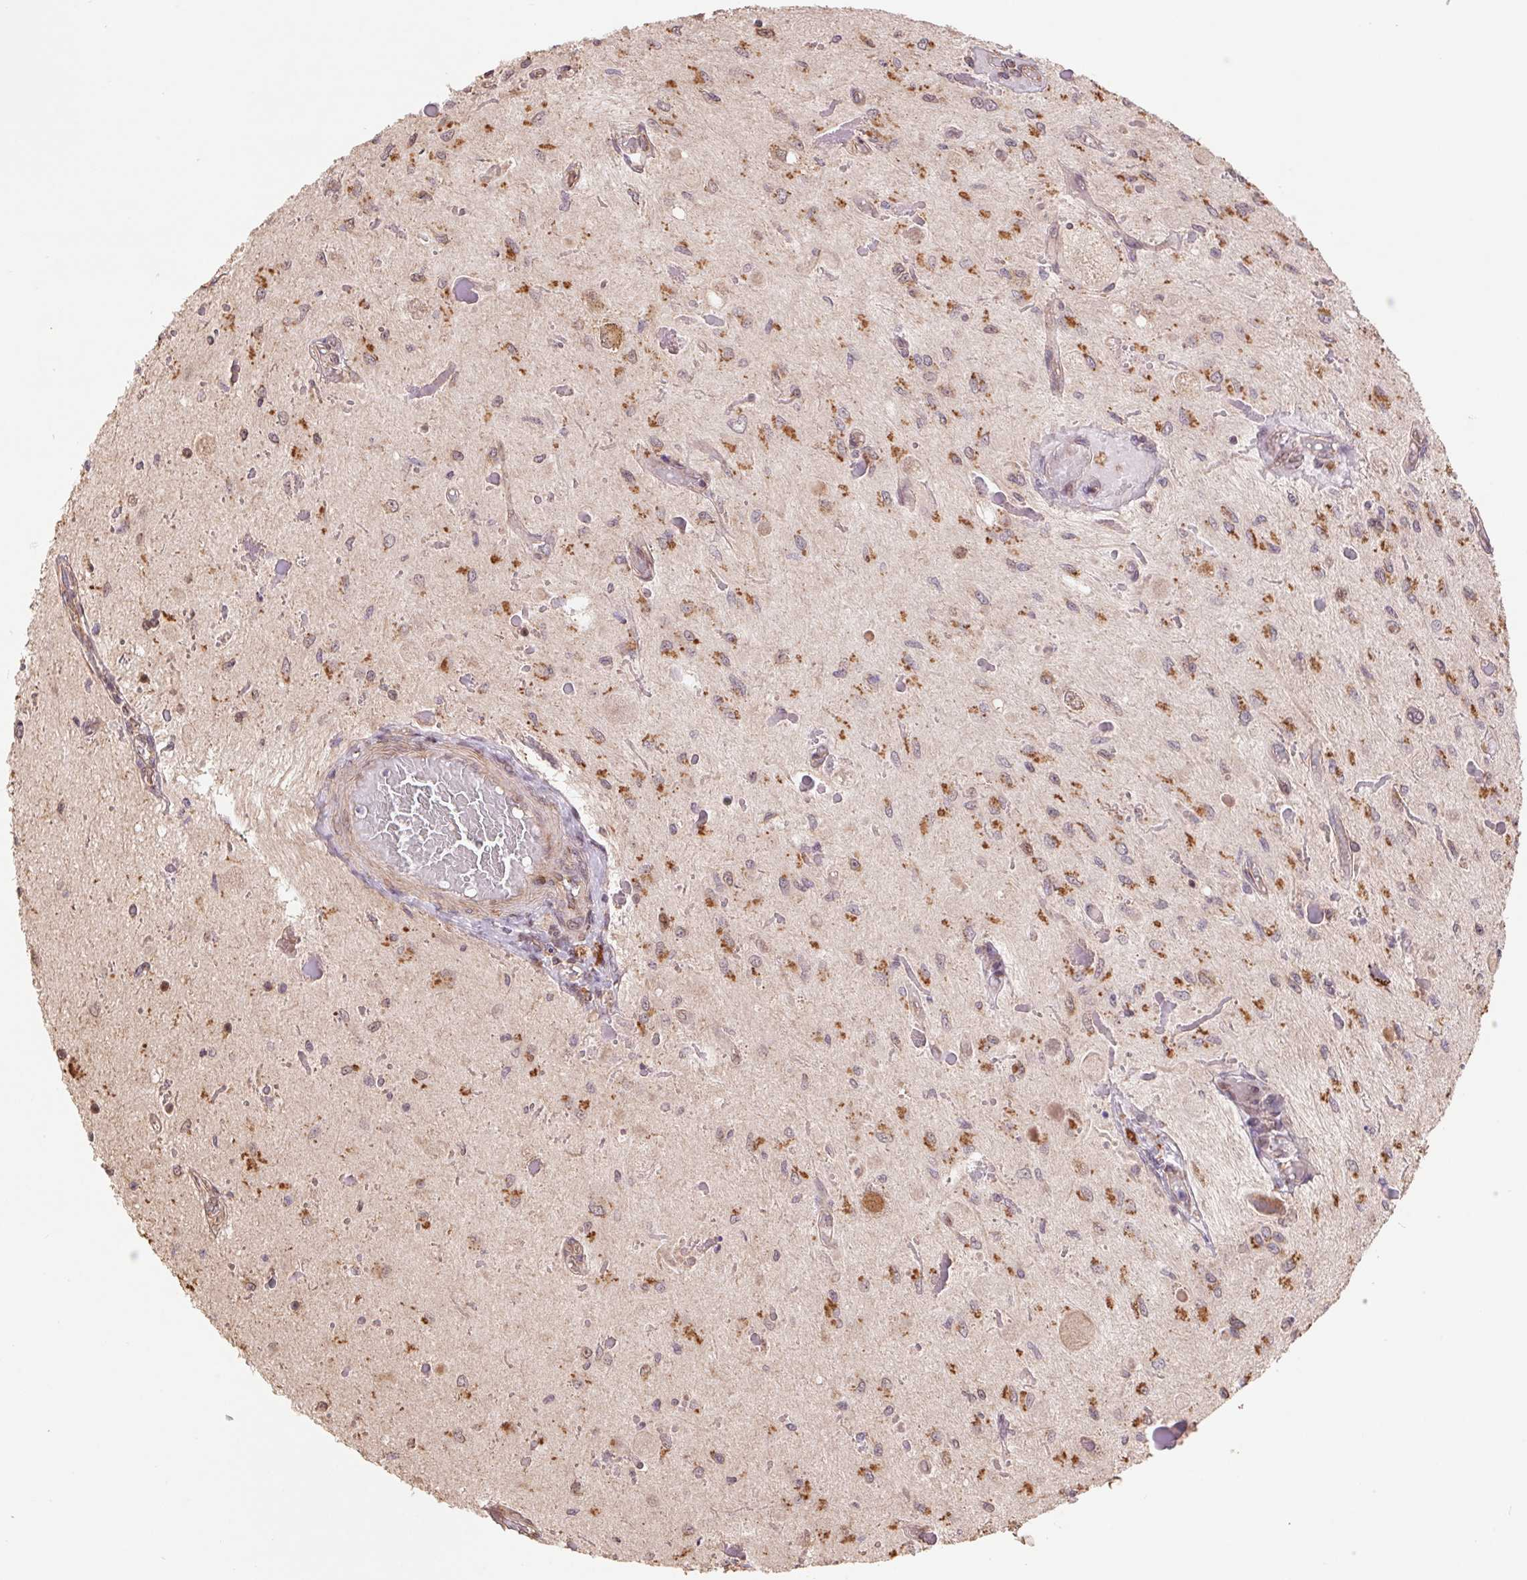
{"staining": {"intensity": "moderate", "quantity": ">75%", "location": "cytoplasmic/membranous"}, "tissue": "glioma", "cell_type": "Tumor cells", "image_type": "cancer", "snomed": [{"axis": "morphology", "description": "Glioma, malignant, Low grade"}, {"axis": "topography", "description": "Cerebellum"}], "caption": "Immunohistochemistry (IHC) (DAB) staining of malignant glioma (low-grade) exhibits moderate cytoplasmic/membranous protein staining in about >75% of tumor cells.", "gene": "PDHA1", "patient": {"sex": "female", "age": 14}}